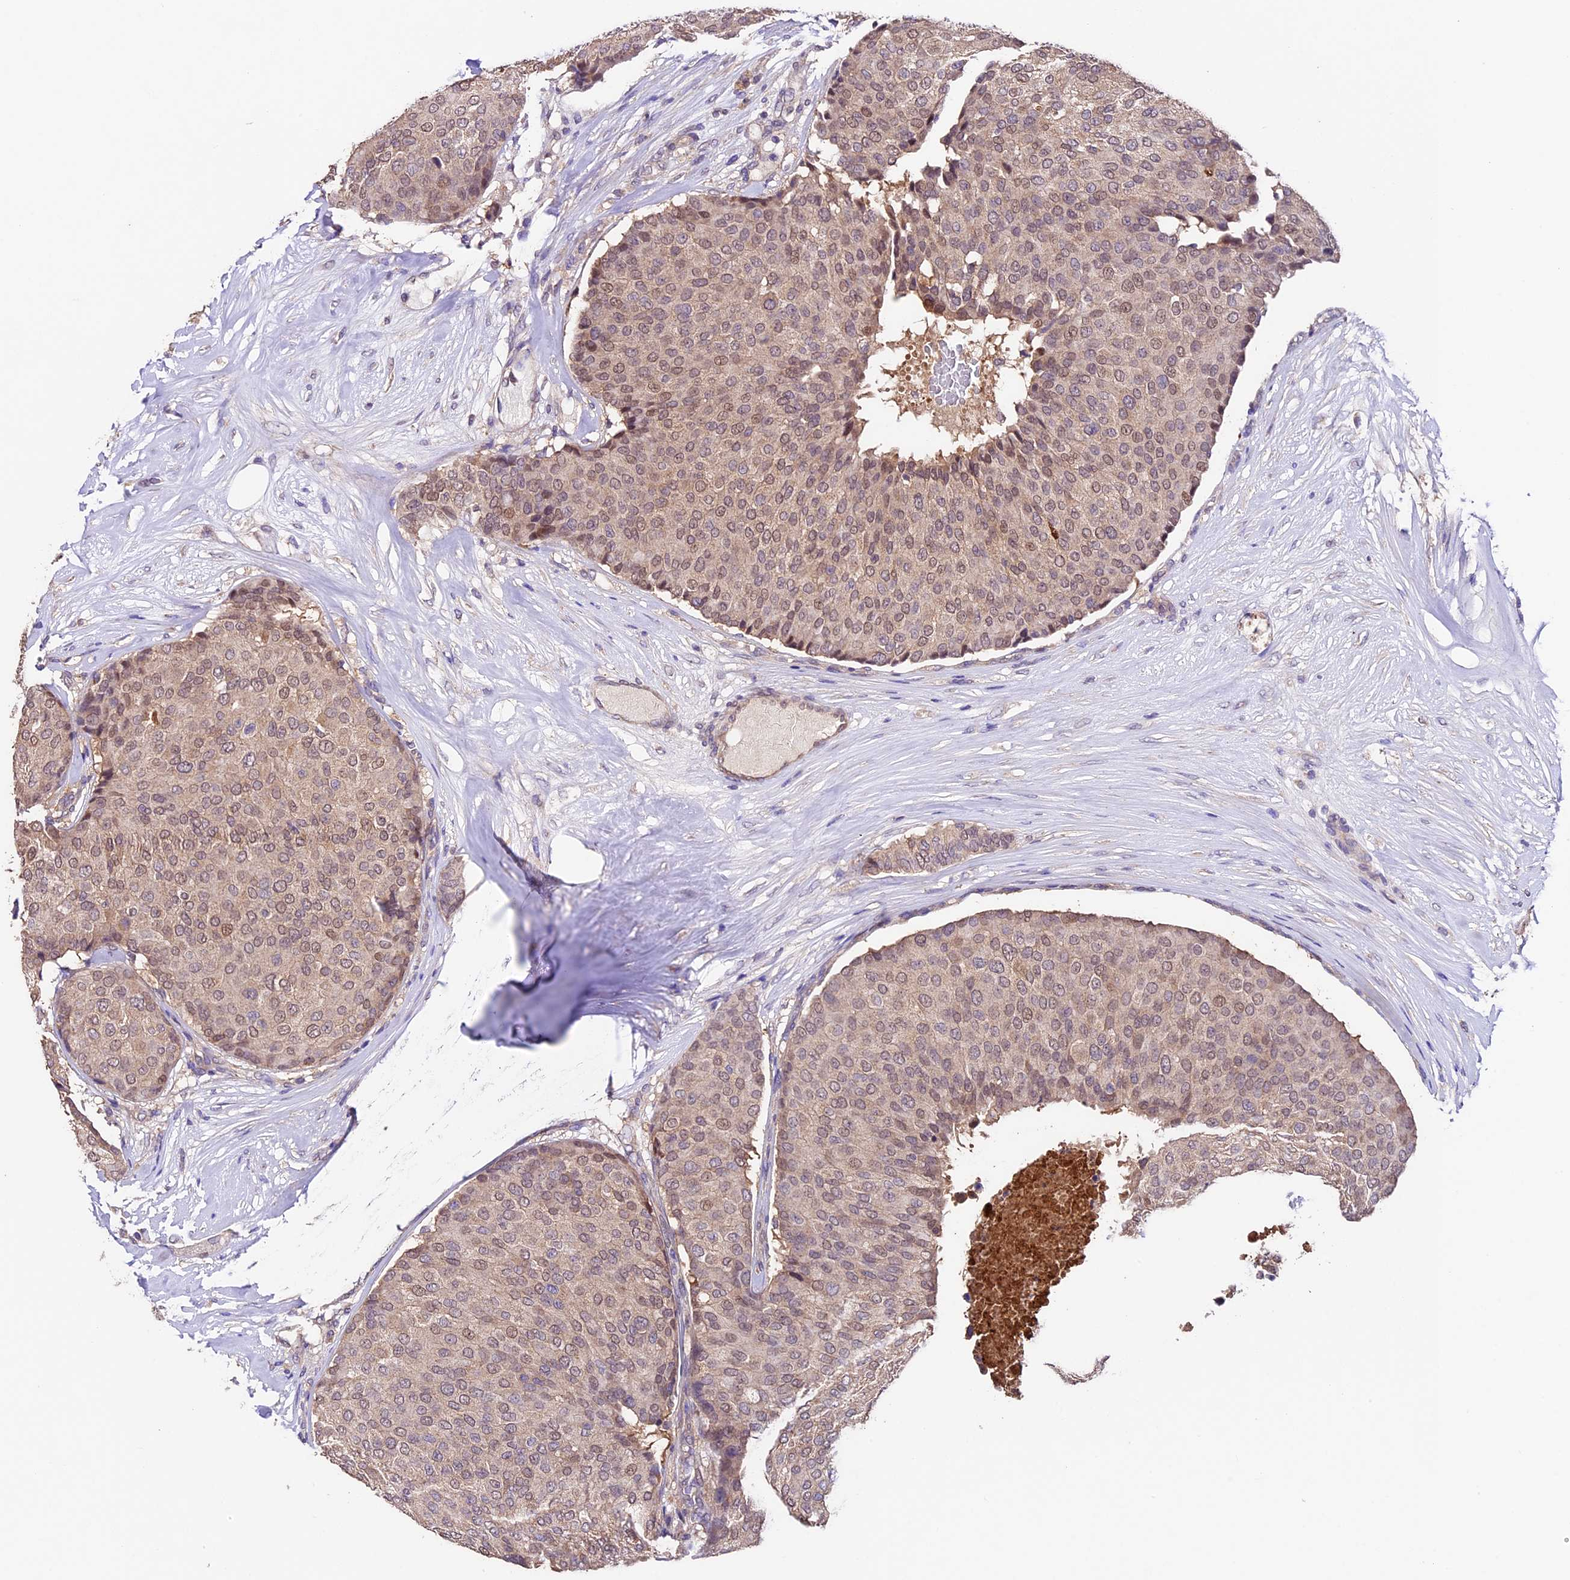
{"staining": {"intensity": "weak", "quantity": ">75%", "location": "cytoplasmic/membranous,nuclear"}, "tissue": "breast cancer", "cell_type": "Tumor cells", "image_type": "cancer", "snomed": [{"axis": "morphology", "description": "Duct carcinoma"}, {"axis": "topography", "description": "Breast"}], "caption": "Immunohistochemical staining of human breast cancer (invasive ductal carcinoma) reveals weak cytoplasmic/membranous and nuclear protein positivity in about >75% of tumor cells.", "gene": "SBNO2", "patient": {"sex": "female", "age": 75}}